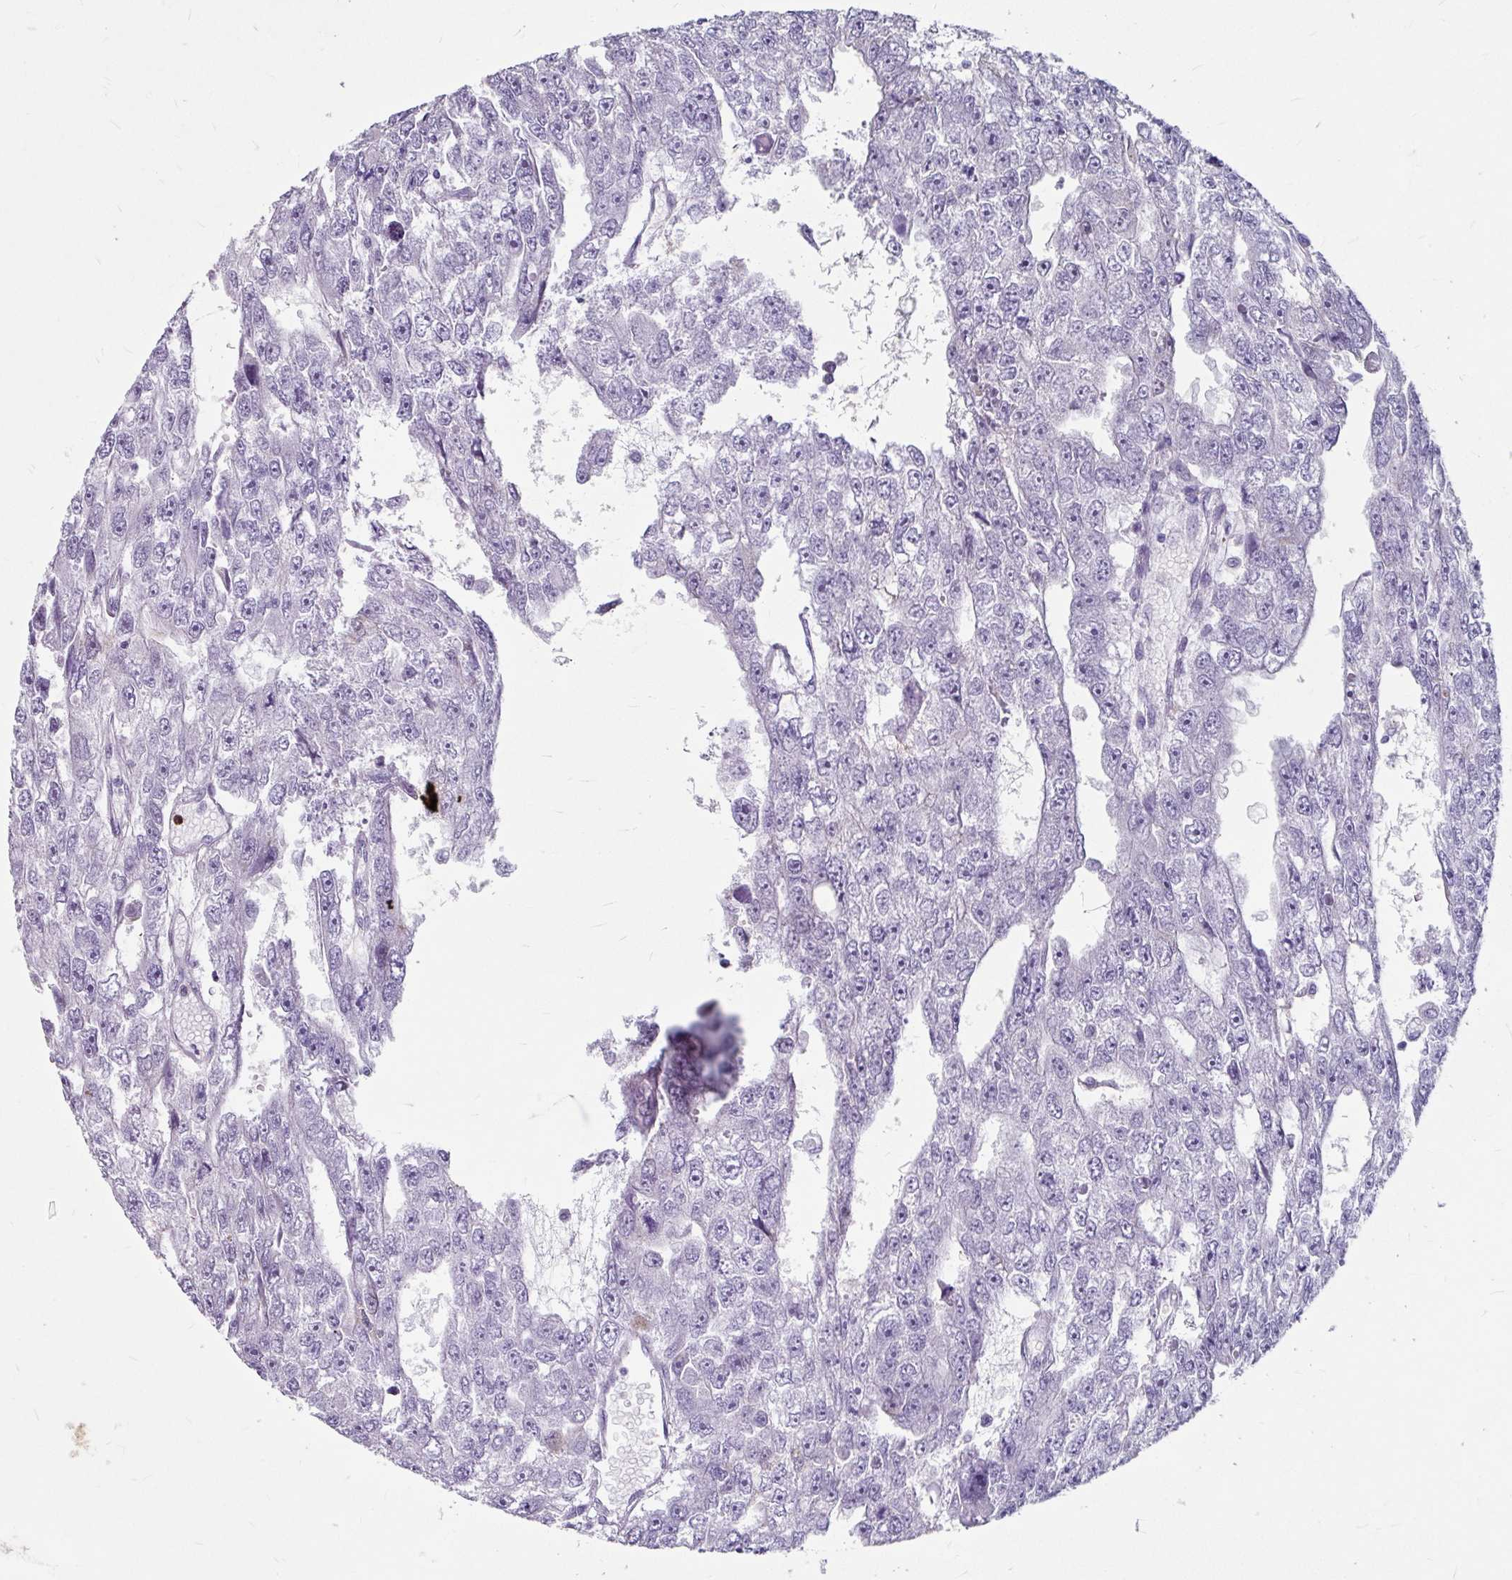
{"staining": {"intensity": "negative", "quantity": "none", "location": "none"}, "tissue": "testis cancer", "cell_type": "Tumor cells", "image_type": "cancer", "snomed": [{"axis": "morphology", "description": "Carcinoma, Embryonal, NOS"}, {"axis": "topography", "description": "Testis"}], "caption": "Protein analysis of embryonal carcinoma (testis) exhibits no significant staining in tumor cells.", "gene": "ANKRD1", "patient": {"sex": "male", "age": 20}}